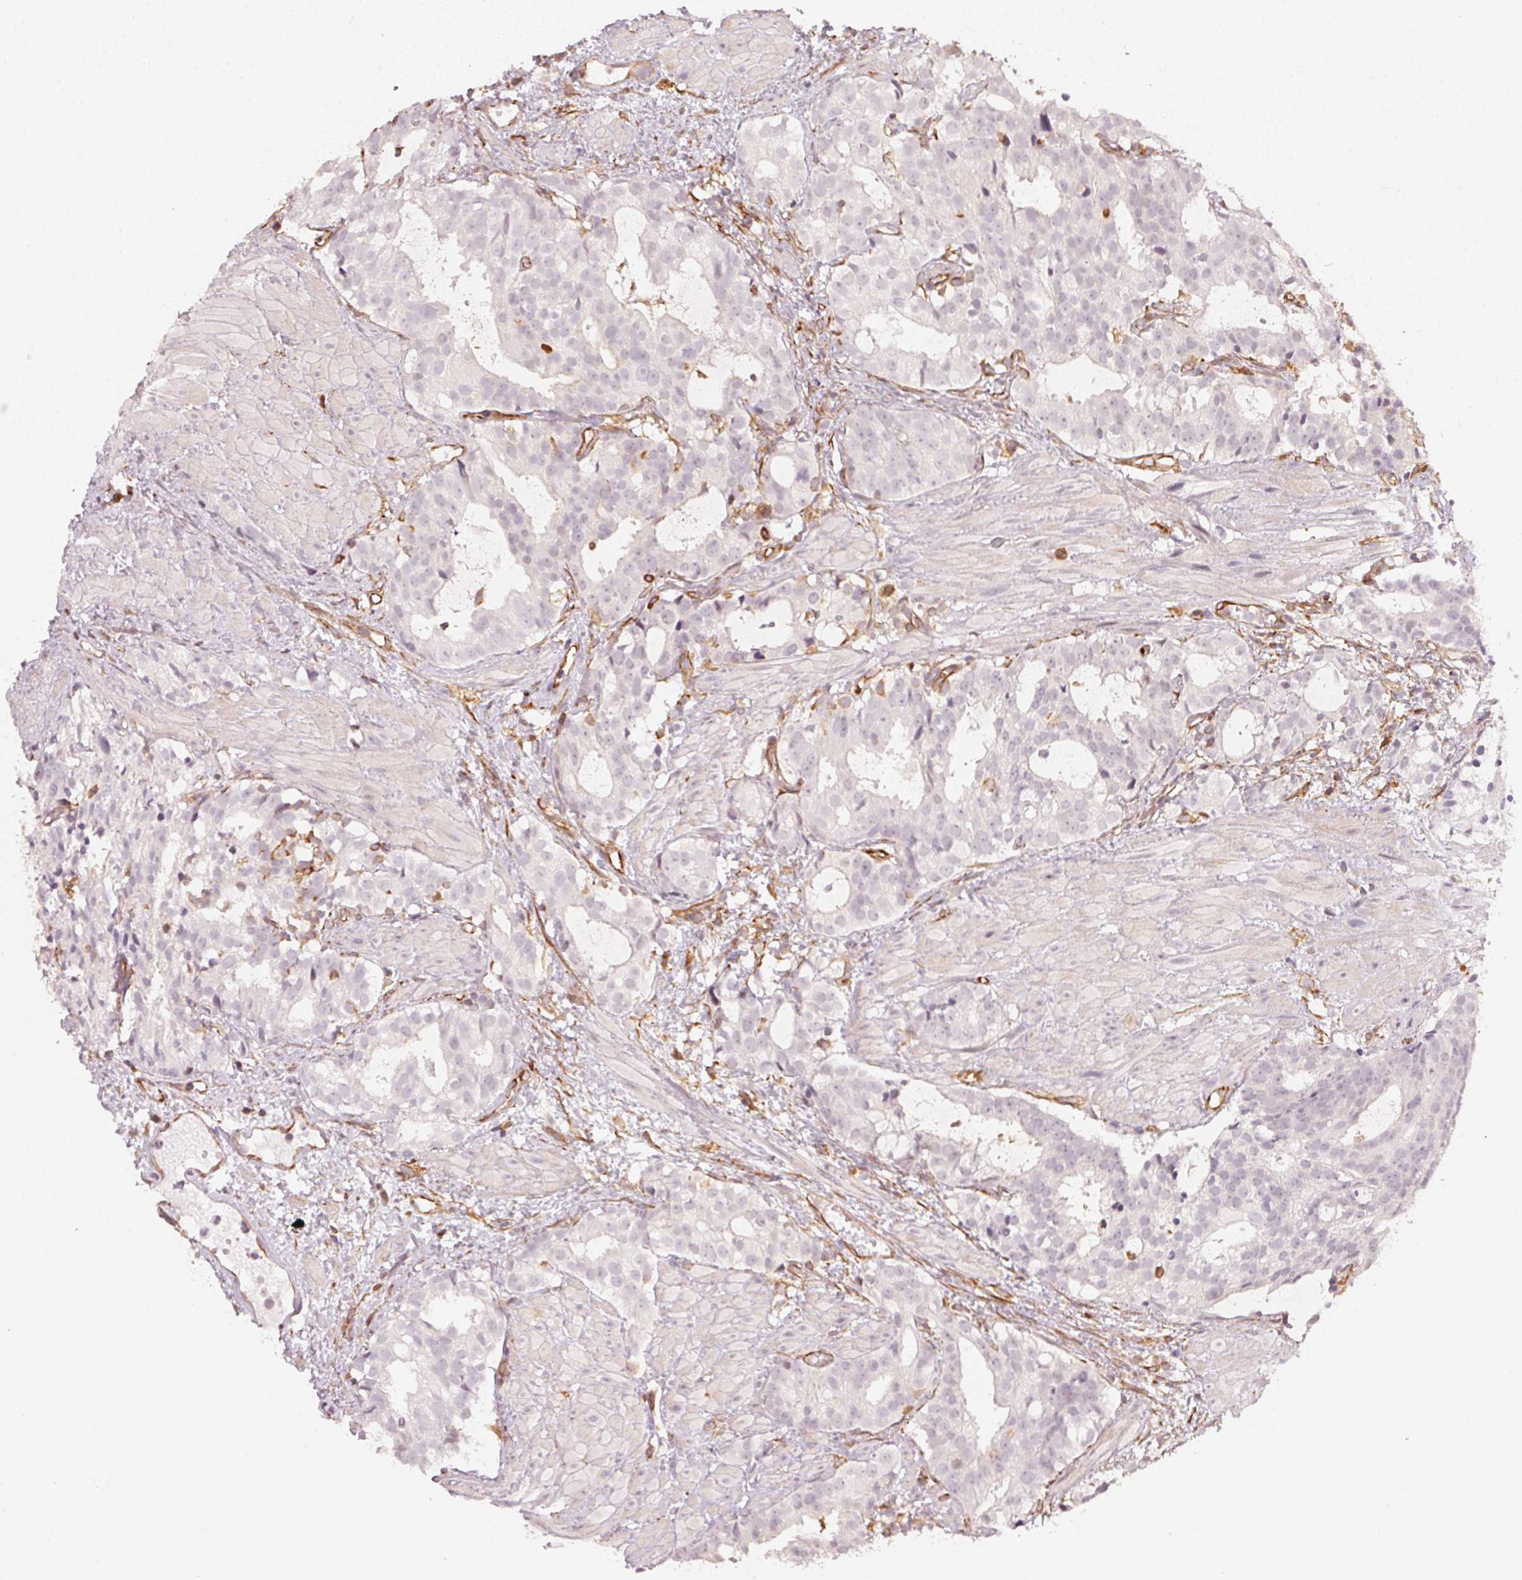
{"staining": {"intensity": "negative", "quantity": "none", "location": "none"}, "tissue": "prostate cancer", "cell_type": "Tumor cells", "image_type": "cancer", "snomed": [{"axis": "morphology", "description": "Adenocarcinoma, High grade"}, {"axis": "topography", "description": "Prostate"}], "caption": "Immunohistochemistry image of neoplastic tissue: human prostate cancer stained with DAB (3,3'-diaminobenzidine) displays no significant protein expression in tumor cells.", "gene": "FOXR2", "patient": {"sex": "male", "age": 79}}